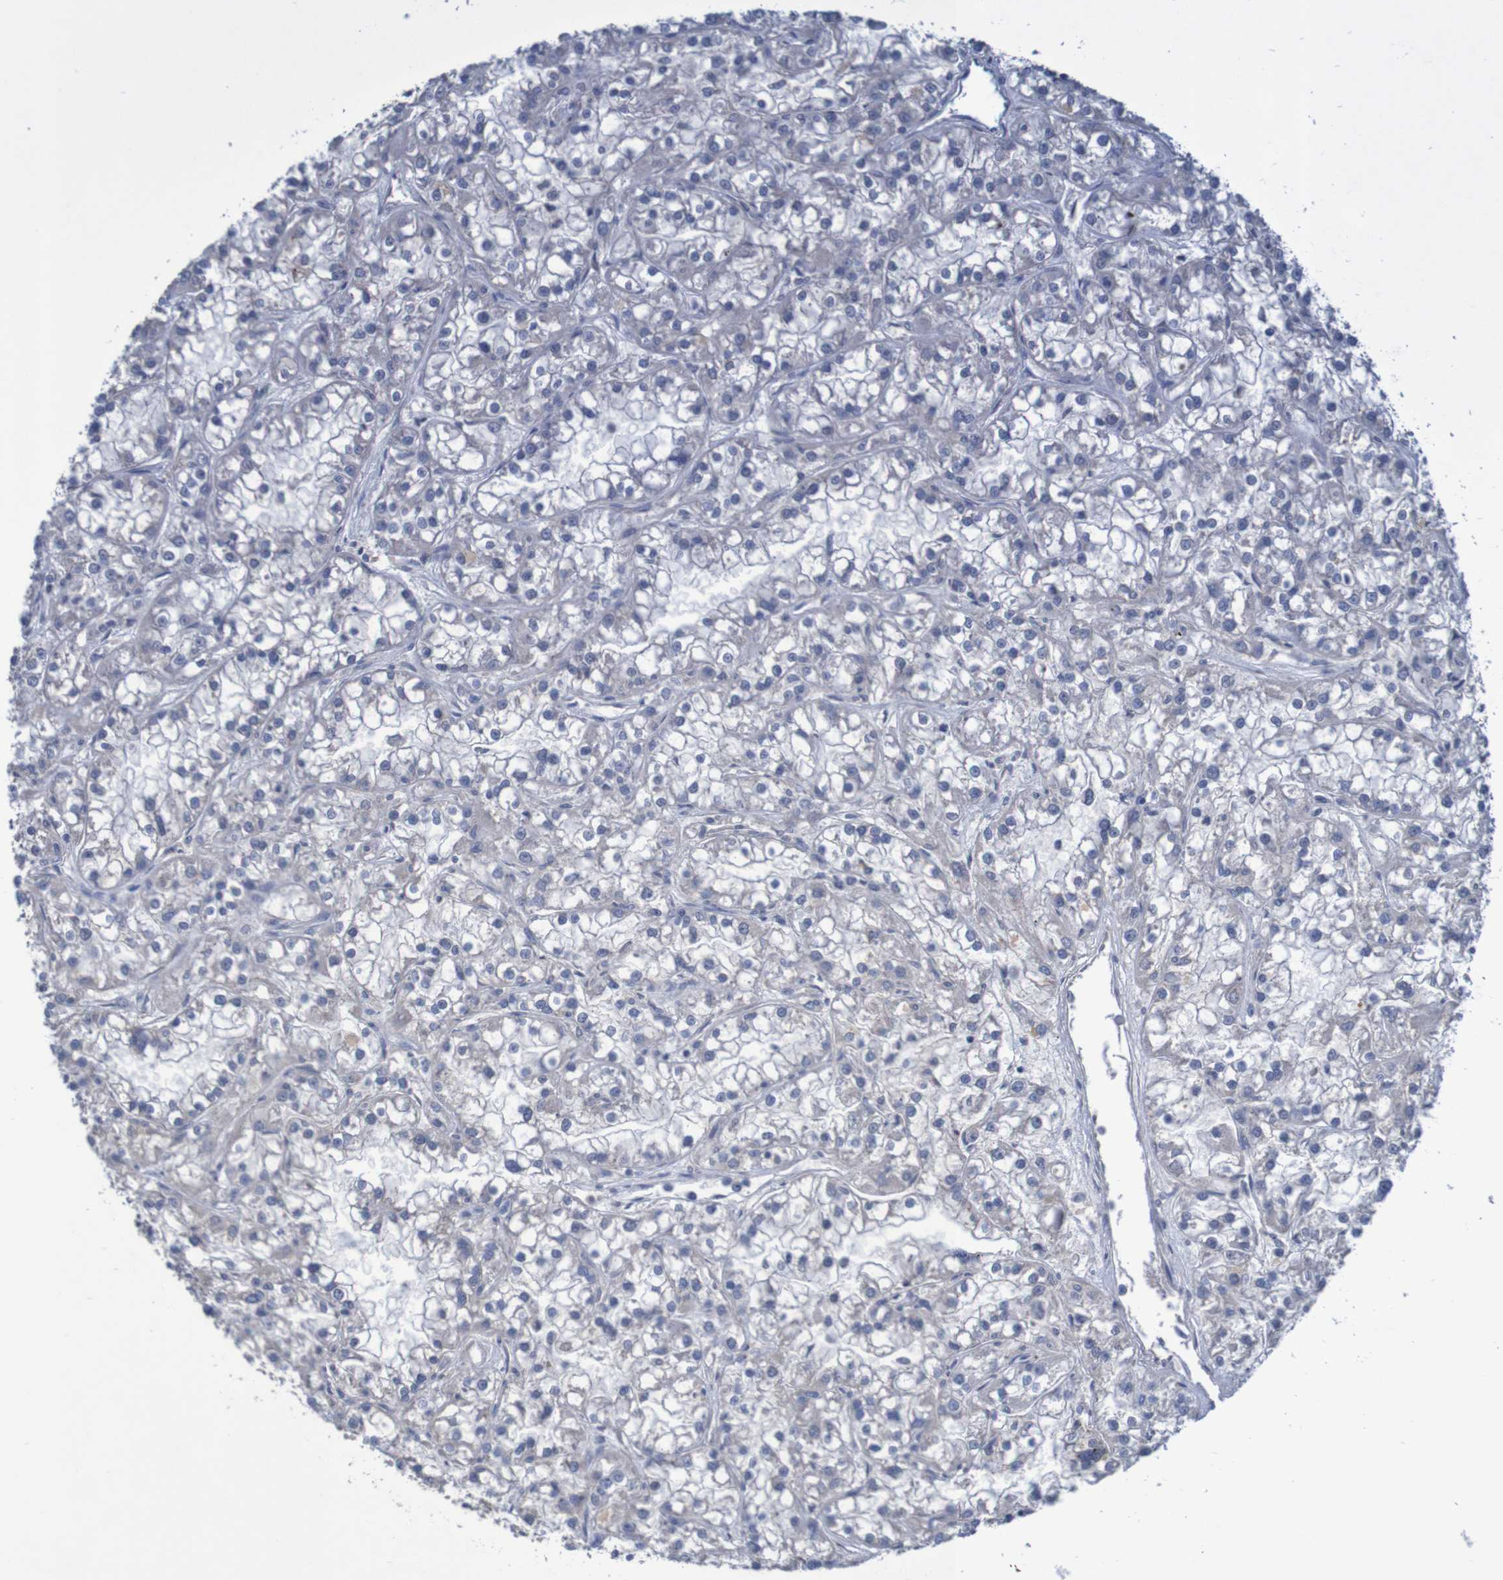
{"staining": {"intensity": "negative", "quantity": "none", "location": "none"}, "tissue": "renal cancer", "cell_type": "Tumor cells", "image_type": "cancer", "snomed": [{"axis": "morphology", "description": "Adenocarcinoma, NOS"}, {"axis": "topography", "description": "Kidney"}], "caption": "Immunohistochemistry (IHC) micrograph of human renal cancer (adenocarcinoma) stained for a protein (brown), which reveals no expression in tumor cells. (Brightfield microscopy of DAB immunohistochemistry (IHC) at high magnification).", "gene": "LTA", "patient": {"sex": "female", "age": 52}}